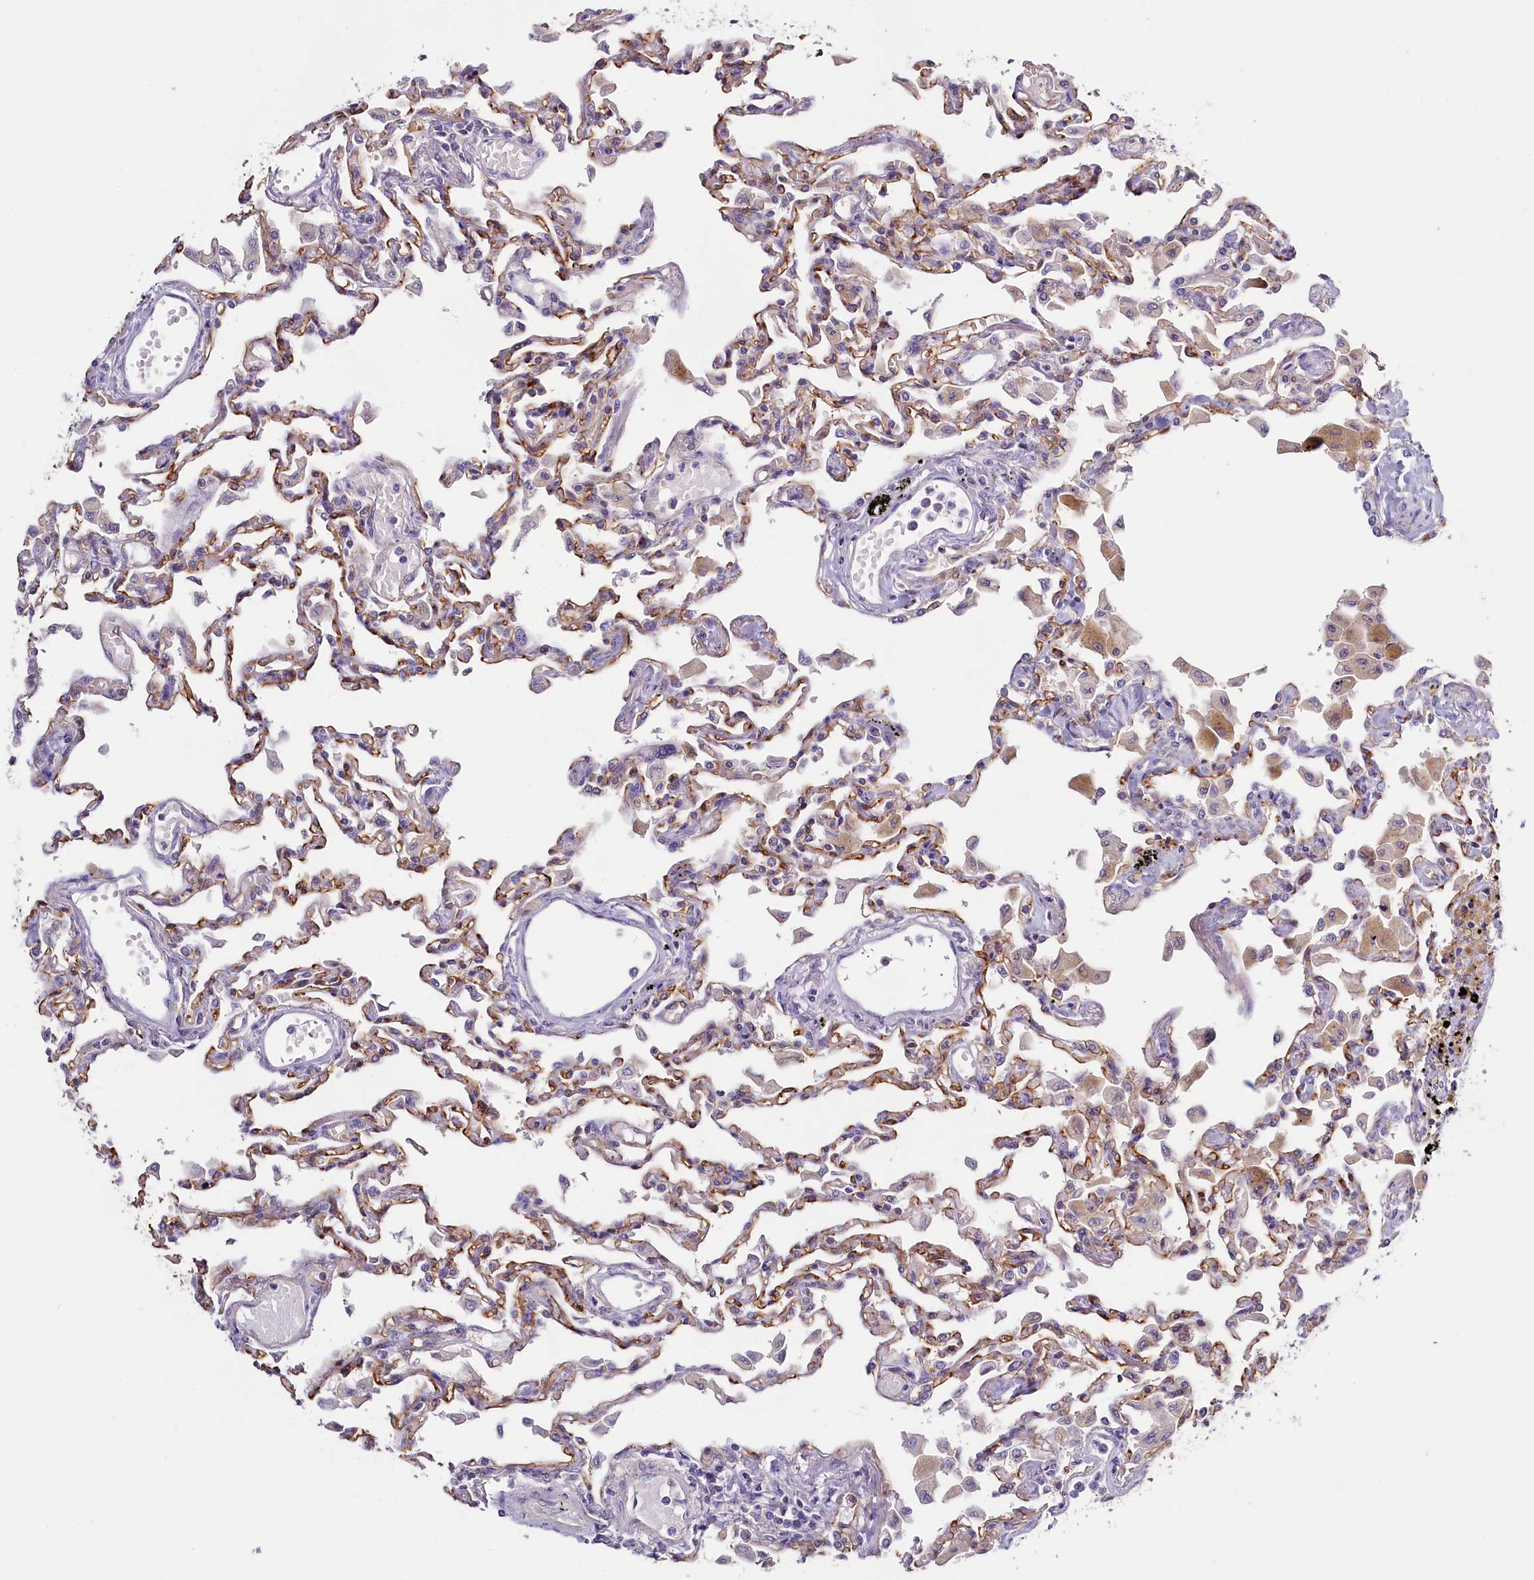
{"staining": {"intensity": "moderate", "quantity": ">75%", "location": "cytoplasmic/membranous"}, "tissue": "lung", "cell_type": "Alveolar cells", "image_type": "normal", "snomed": [{"axis": "morphology", "description": "Normal tissue, NOS"}, {"axis": "topography", "description": "Bronchus"}, {"axis": "topography", "description": "Lung"}], "caption": "The immunohistochemical stain labels moderate cytoplasmic/membranous staining in alveolar cells of benign lung.", "gene": "PDE6D", "patient": {"sex": "female", "age": 49}}